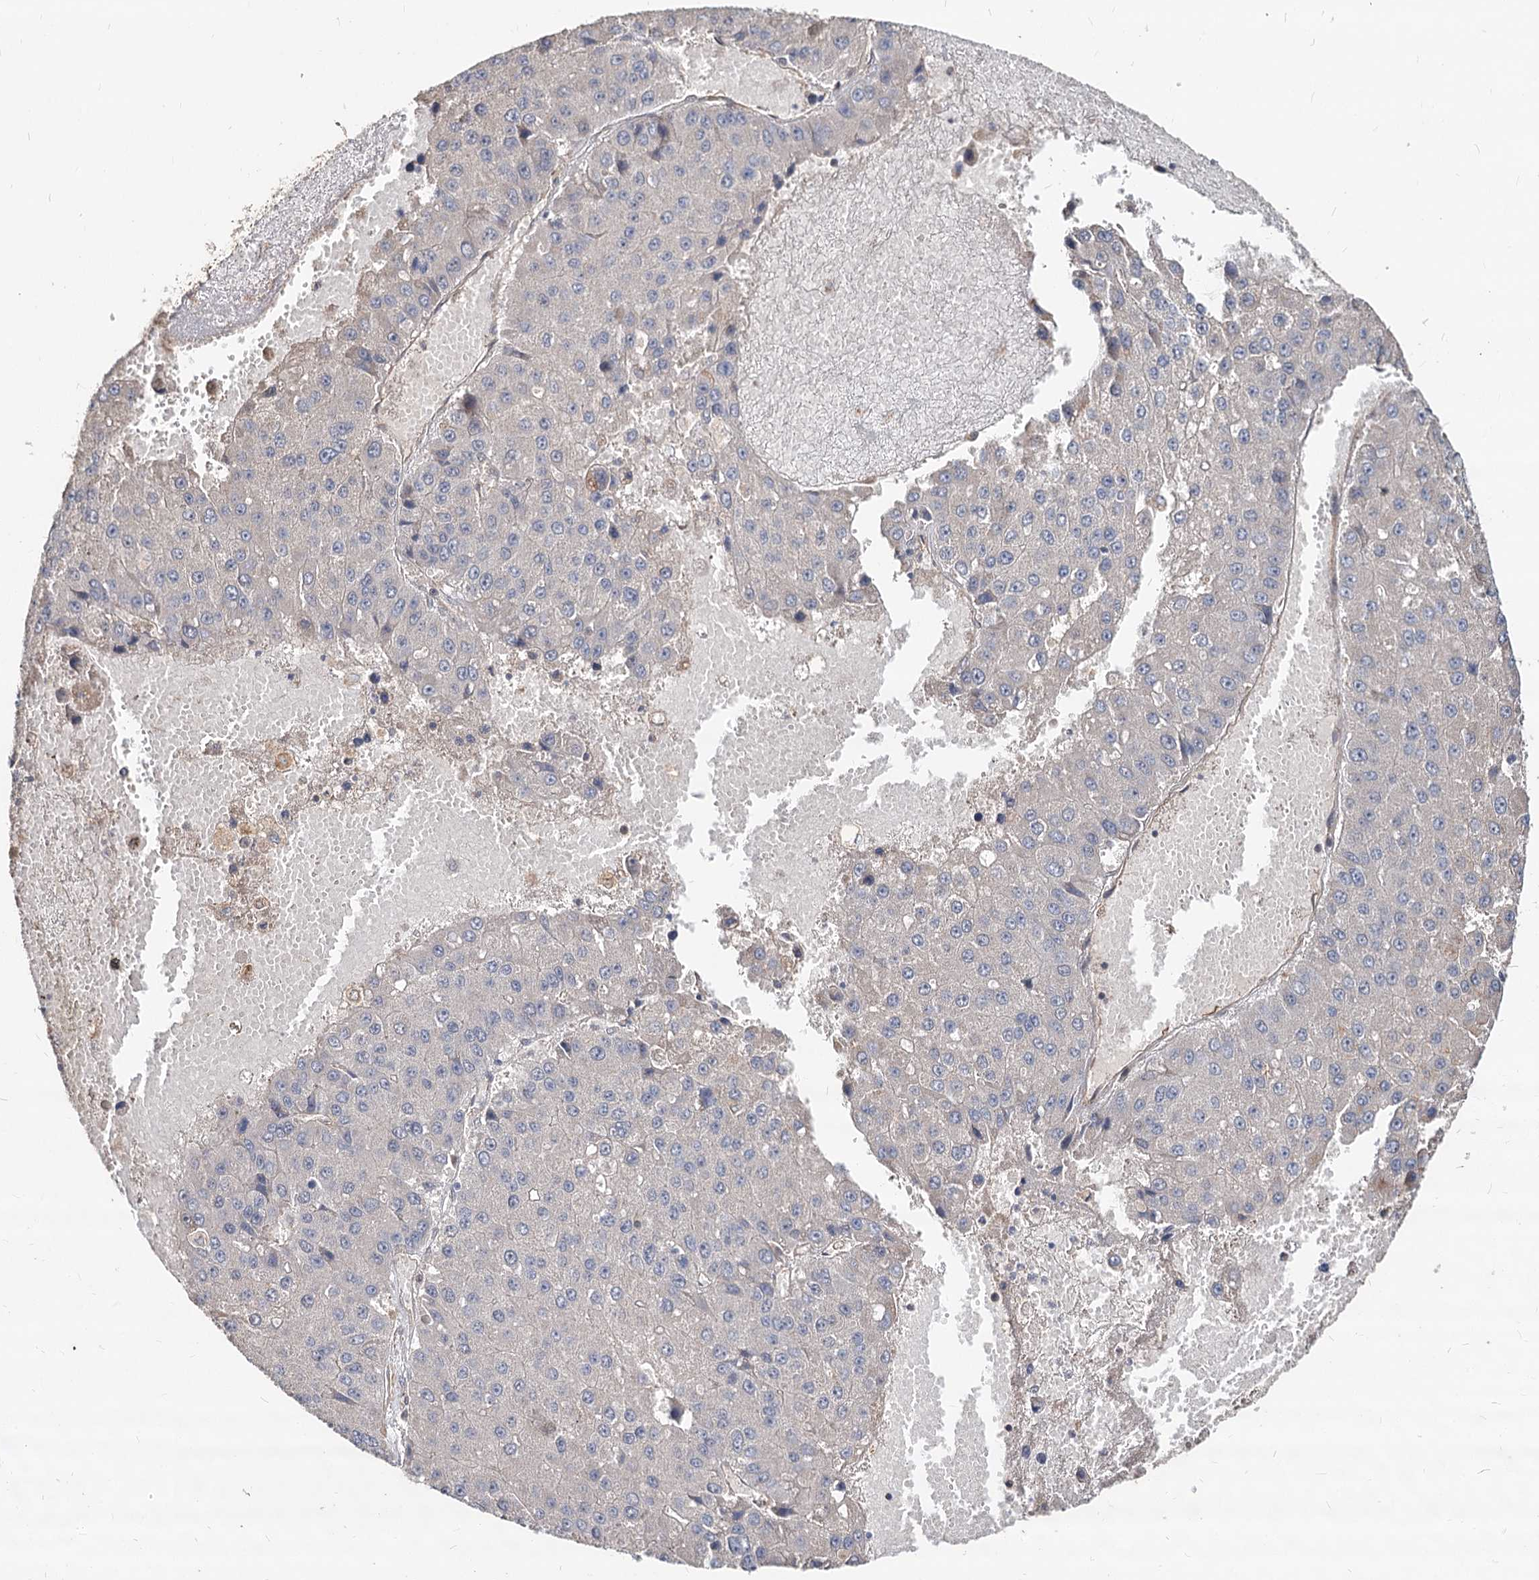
{"staining": {"intensity": "negative", "quantity": "none", "location": "none"}, "tissue": "liver cancer", "cell_type": "Tumor cells", "image_type": "cancer", "snomed": [{"axis": "morphology", "description": "Carcinoma, Hepatocellular, NOS"}, {"axis": "topography", "description": "Liver"}], "caption": "The immunohistochemistry photomicrograph has no significant staining in tumor cells of liver hepatocellular carcinoma tissue.", "gene": "SPART", "patient": {"sex": "female", "age": 73}}